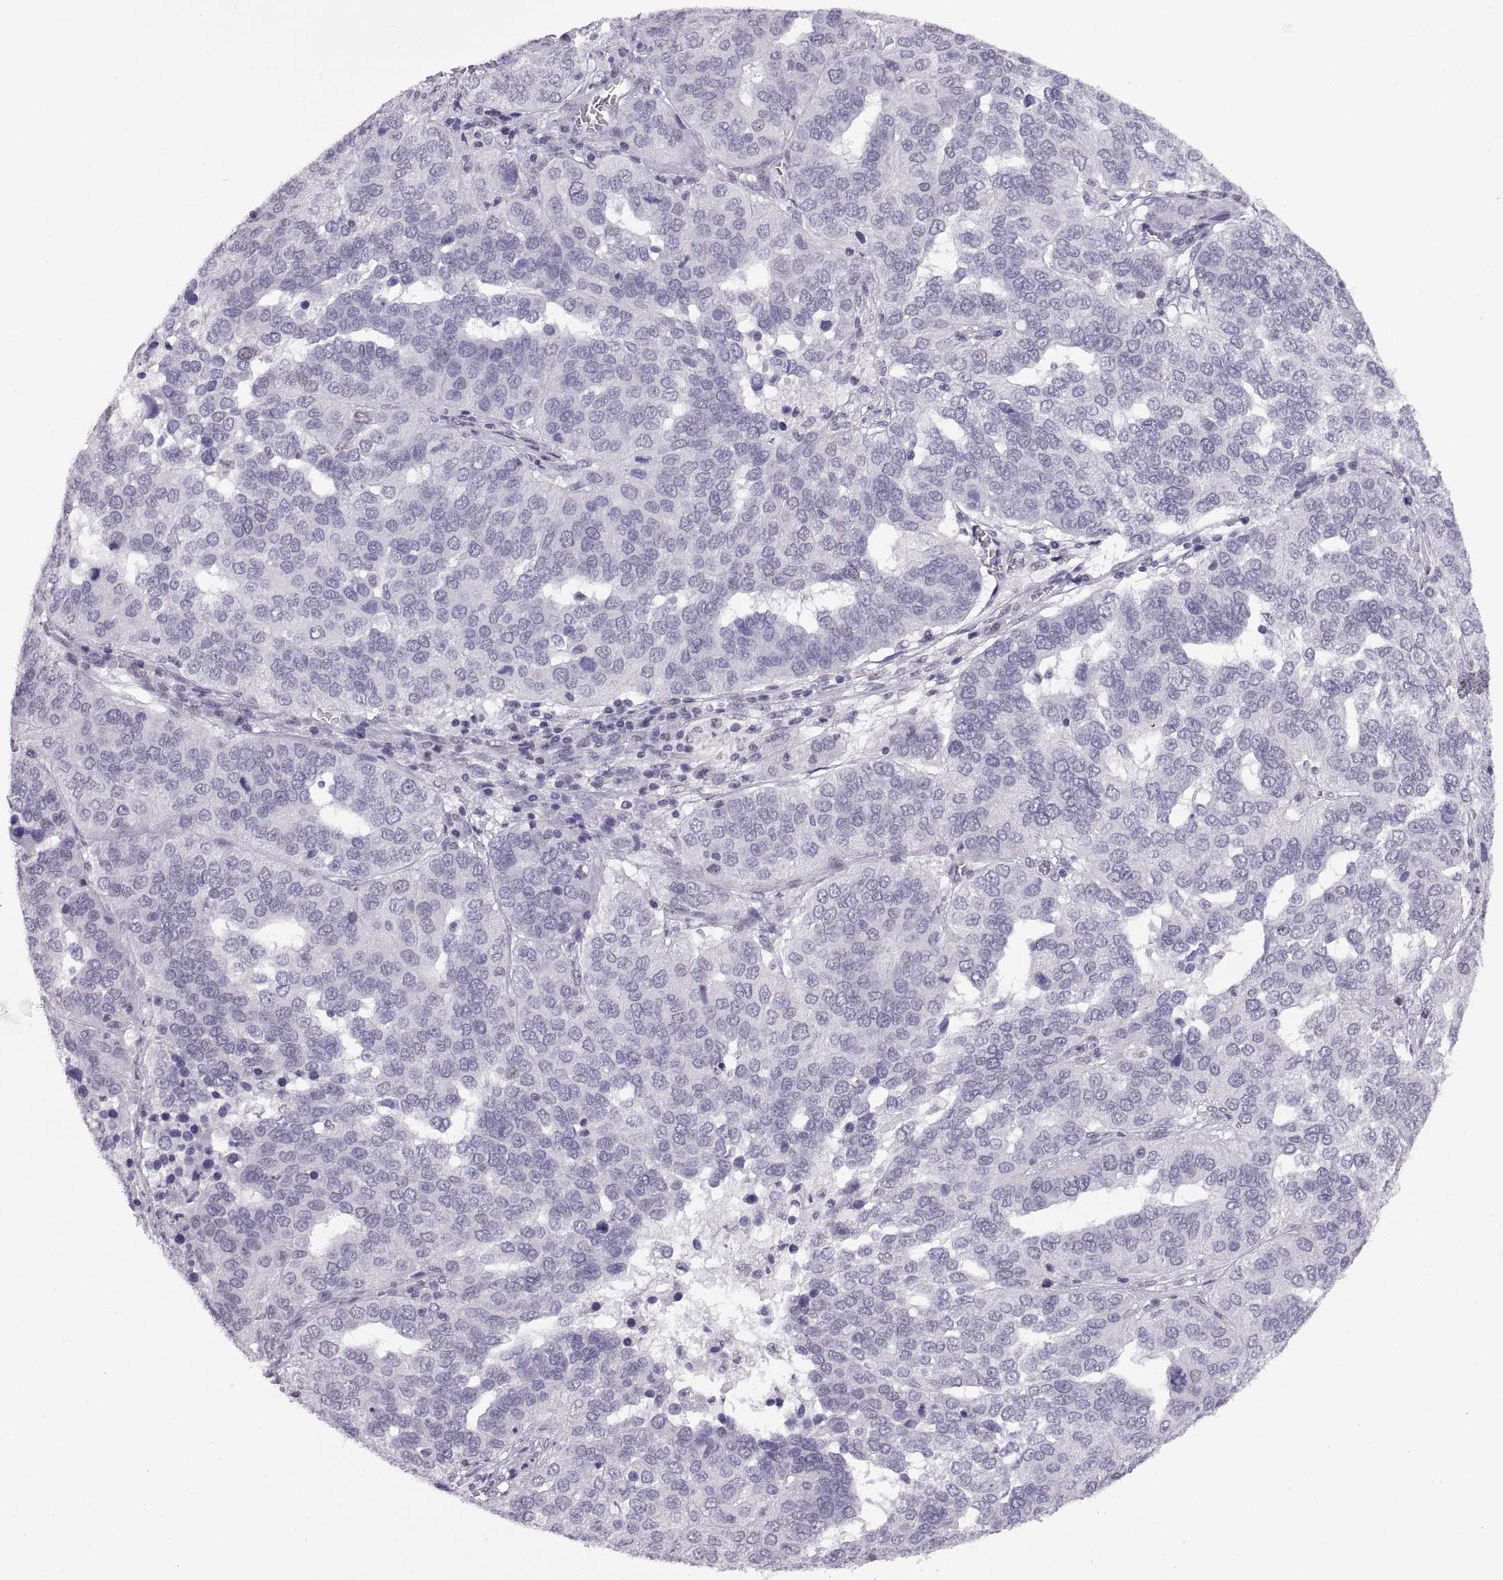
{"staining": {"intensity": "negative", "quantity": "none", "location": "none"}, "tissue": "ovarian cancer", "cell_type": "Tumor cells", "image_type": "cancer", "snomed": [{"axis": "morphology", "description": "Carcinoma, endometroid"}, {"axis": "topography", "description": "Soft tissue"}, {"axis": "topography", "description": "Ovary"}], "caption": "DAB (3,3'-diaminobenzidine) immunohistochemical staining of endometroid carcinoma (ovarian) displays no significant staining in tumor cells. The staining was performed using DAB to visualize the protein expression in brown, while the nuclei were stained in blue with hematoxylin (Magnification: 20x).", "gene": "CARTPT", "patient": {"sex": "female", "age": 52}}